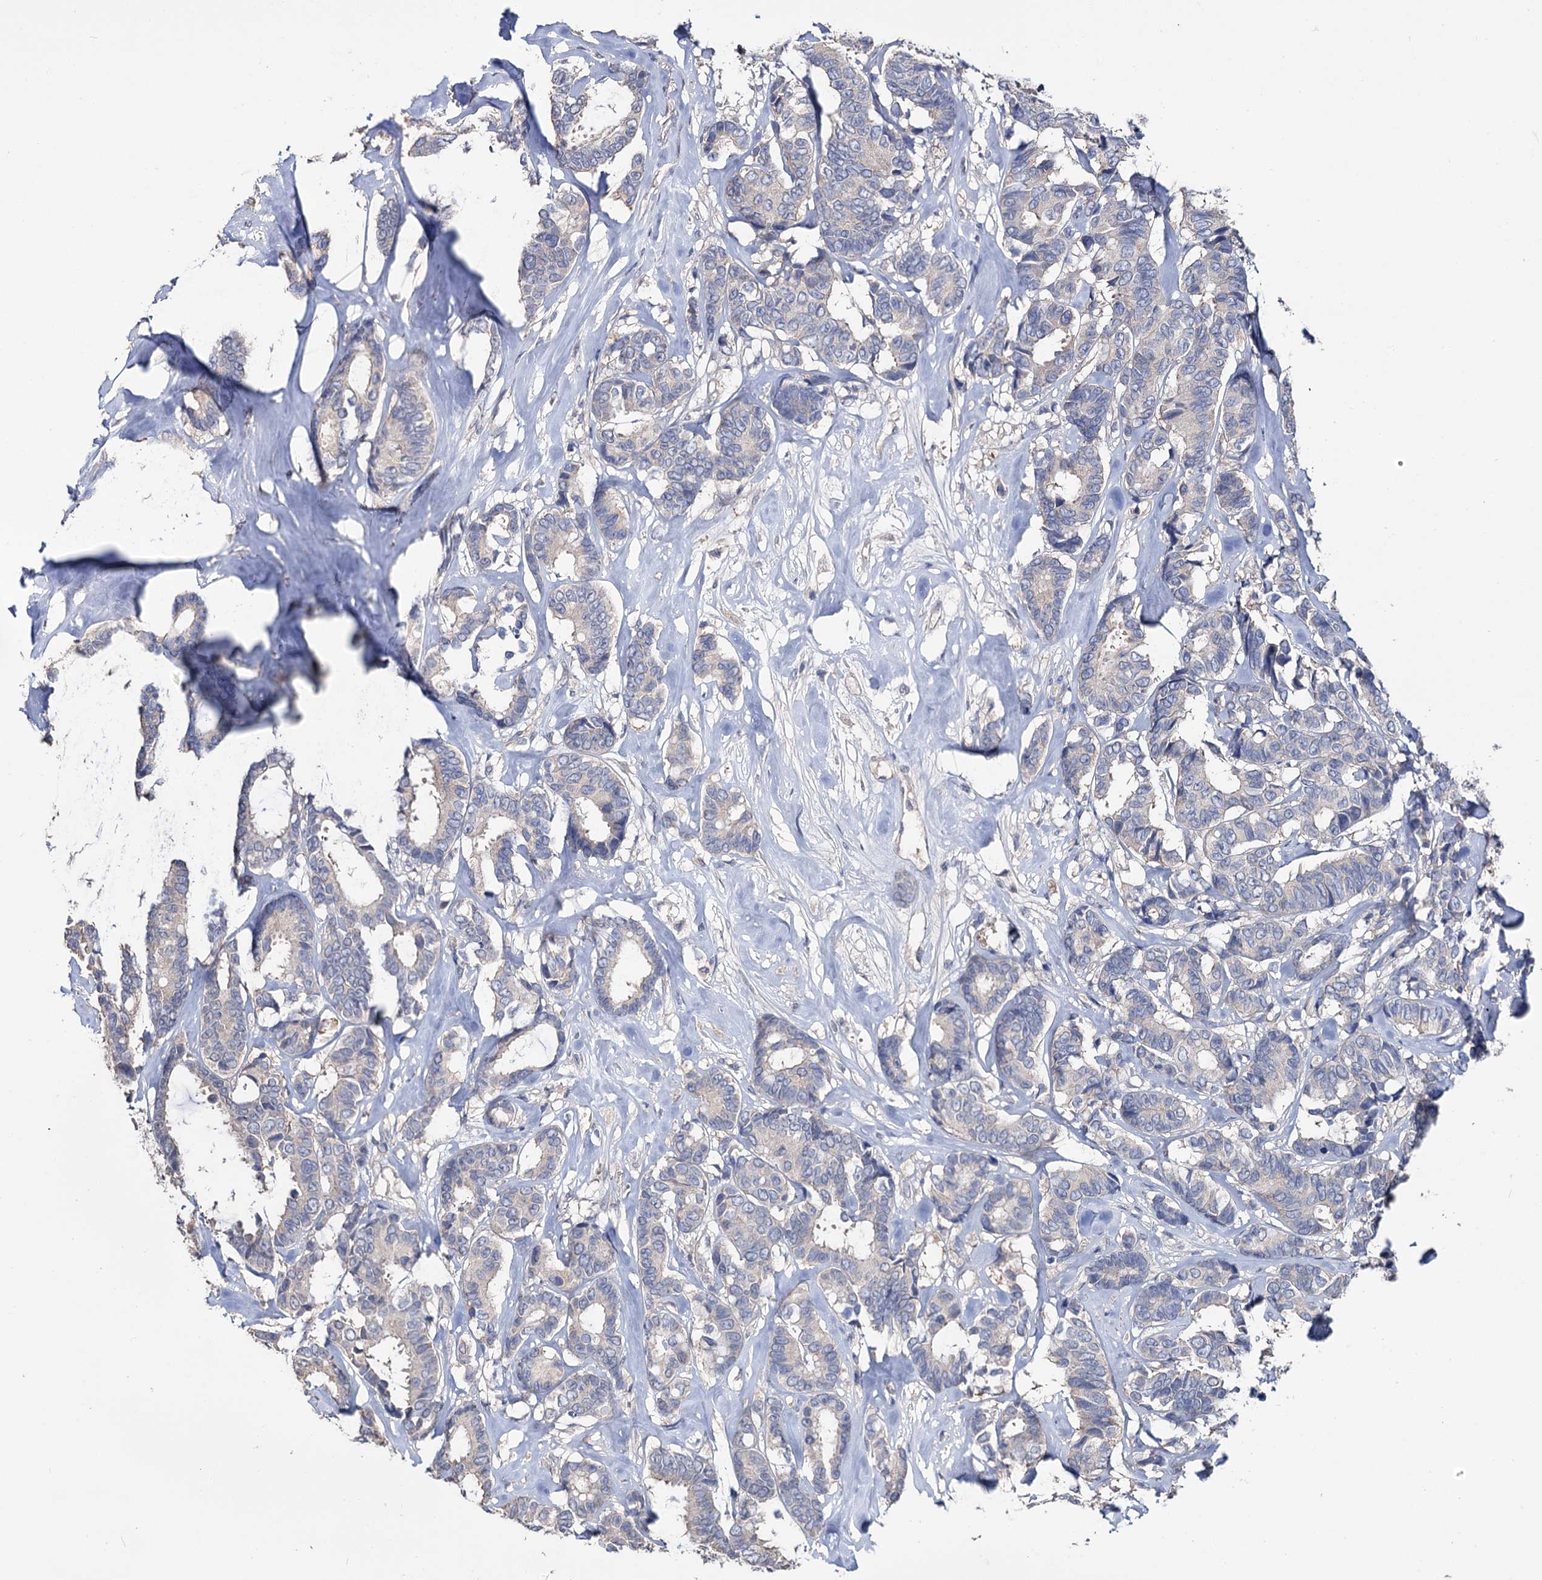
{"staining": {"intensity": "negative", "quantity": "none", "location": "none"}, "tissue": "breast cancer", "cell_type": "Tumor cells", "image_type": "cancer", "snomed": [{"axis": "morphology", "description": "Duct carcinoma"}, {"axis": "topography", "description": "Breast"}], "caption": "Human intraductal carcinoma (breast) stained for a protein using immunohistochemistry reveals no positivity in tumor cells.", "gene": "EPB41L5", "patient": {"sex": "female", "age": 87}}